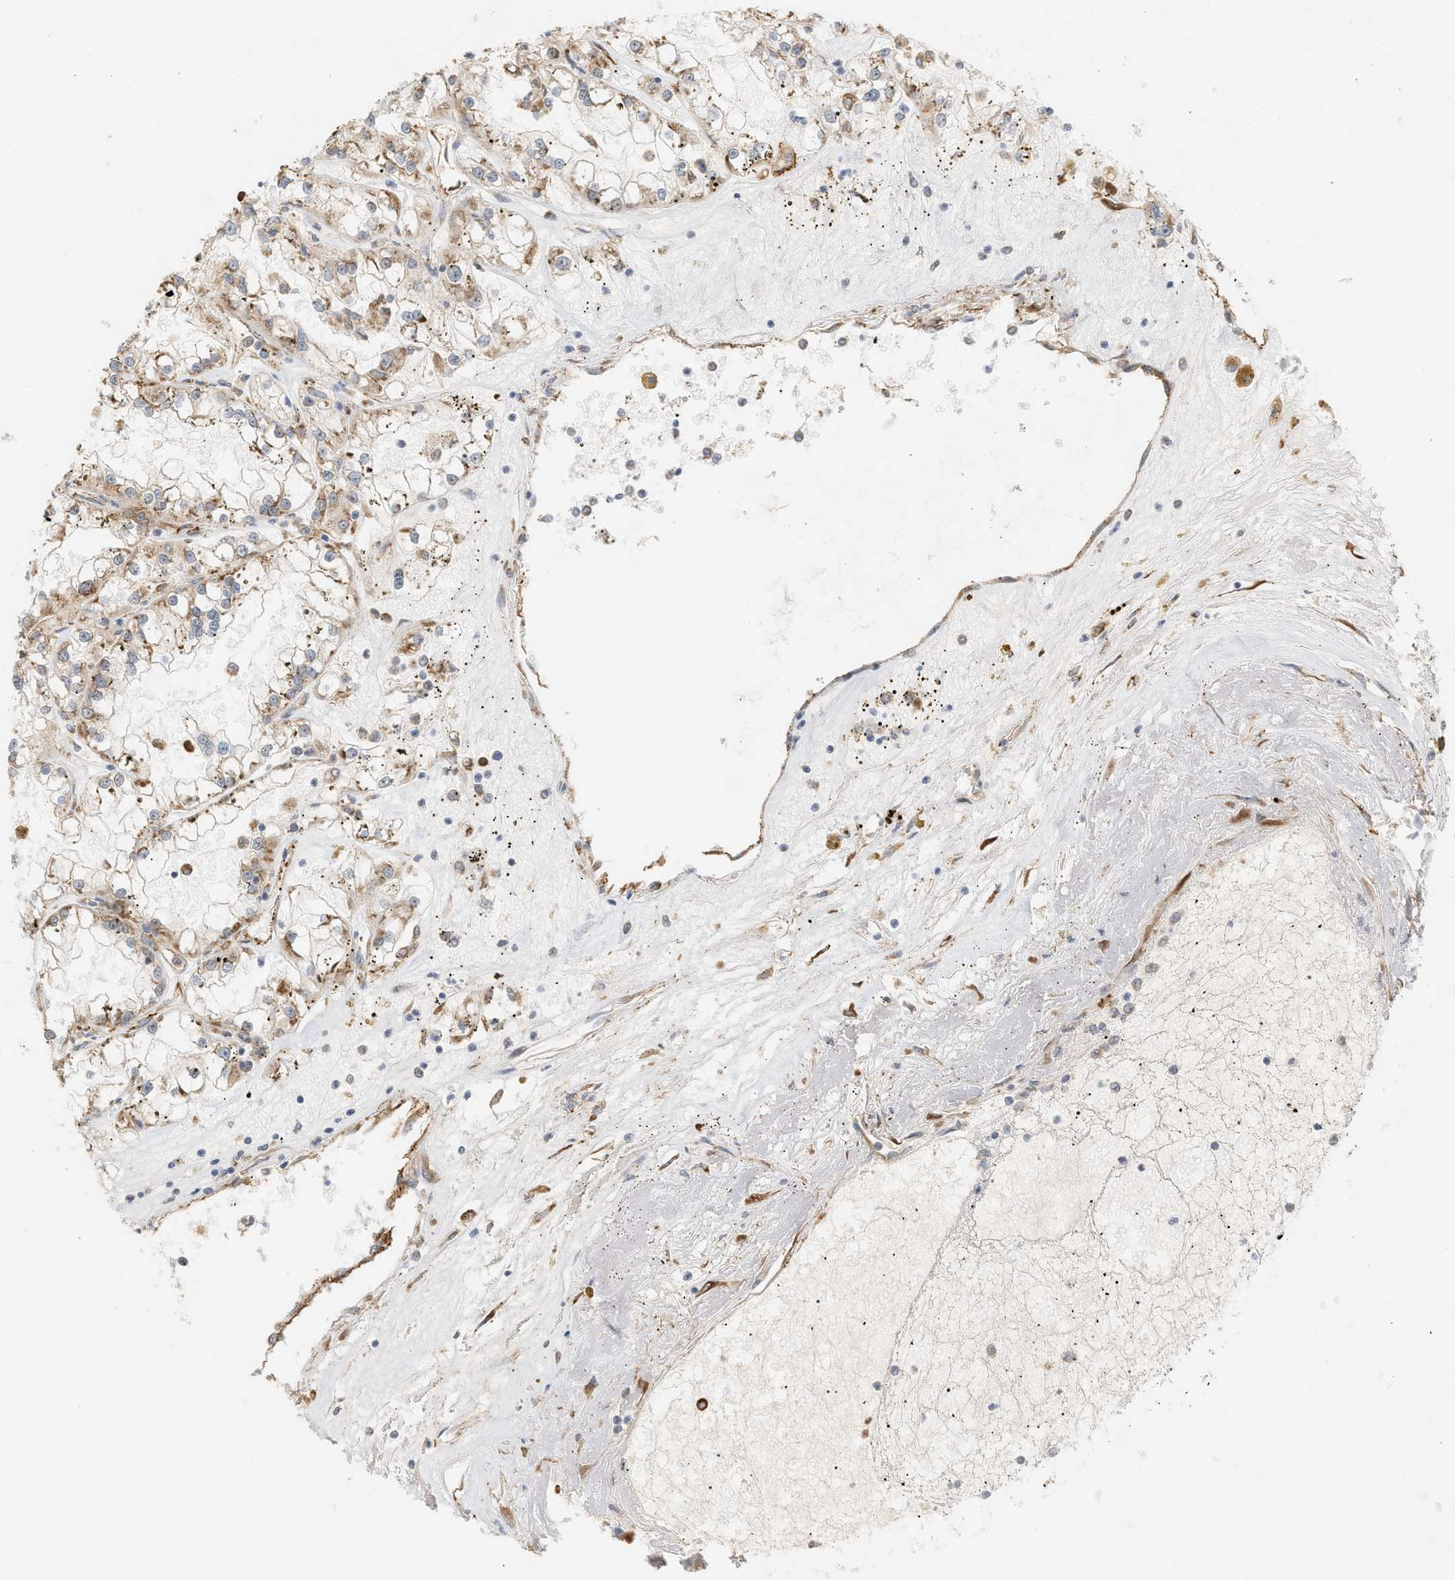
{"staining": {"intensity": "moderate", "quantity": ">75%", "location": "cytoplasmic/membranous"}, "tissue": "renal cancer", "cell_type": "Tumor cells", "image_type": "cancer", "snomed": [{"axis": "morphology", "description": "Adenocarcinoma, NOS"}, {"axis": "topography", "description": "Kidney"}], "caption": "Immunohistochemistry micrograph of neoplastic tissue: adenocarcinoma (renal) stained using immunohistochemistry demonstrates medium levels of moderate protein expression localized specifically in the cytoplasmic/membranous of tumor cells, appearing as a cytoplasmic/membranous brown color.", "gene": "SVOP", "patient": {"sex": "female", "age": 52}}